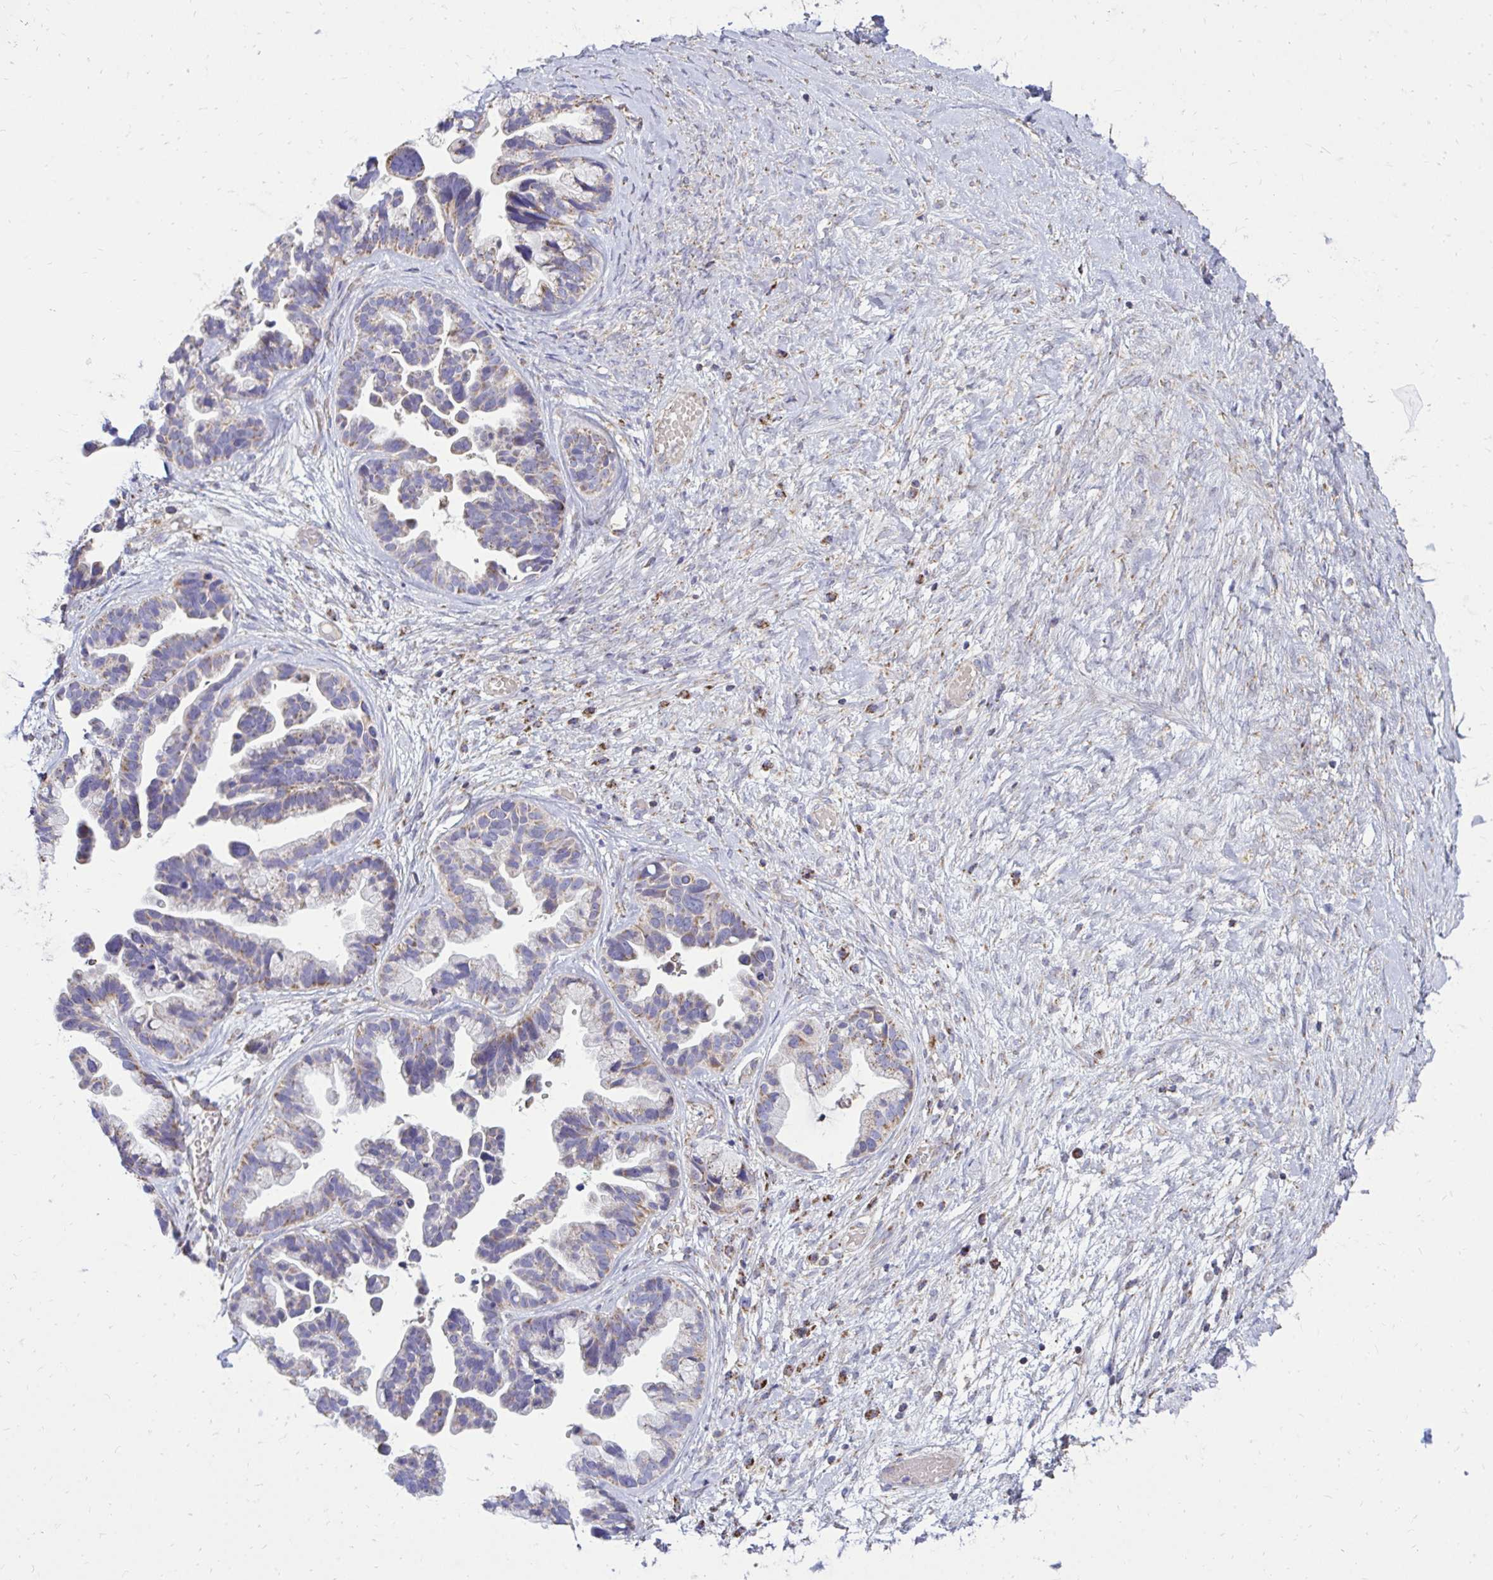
{"staining": {"intensity": "moderate", "quantity": "25%-75%", "location": "cytoplasmic/membranous"}, "tissue": "ovarian cancer", "cell_type": "Tumor cells", "image_type": "cancer", "snomed": [{"axis": "morphology", "description": "Cystadenocarcinoma, serous, NOS"}, {"axis": "topography", "description": "Ovary"}], "caption": "Ovarian cancer (serous cystadenocarcinoma) stained with DAB (3,3'-diaminobenzidine) immunohistochemistry exhibits medium levels of moderate cytoplasmic/membranous expression in approximately 25%-75% of tumor cells.", "gene": "OR10R2", "patient": {"sex": "female", "age": 56}}